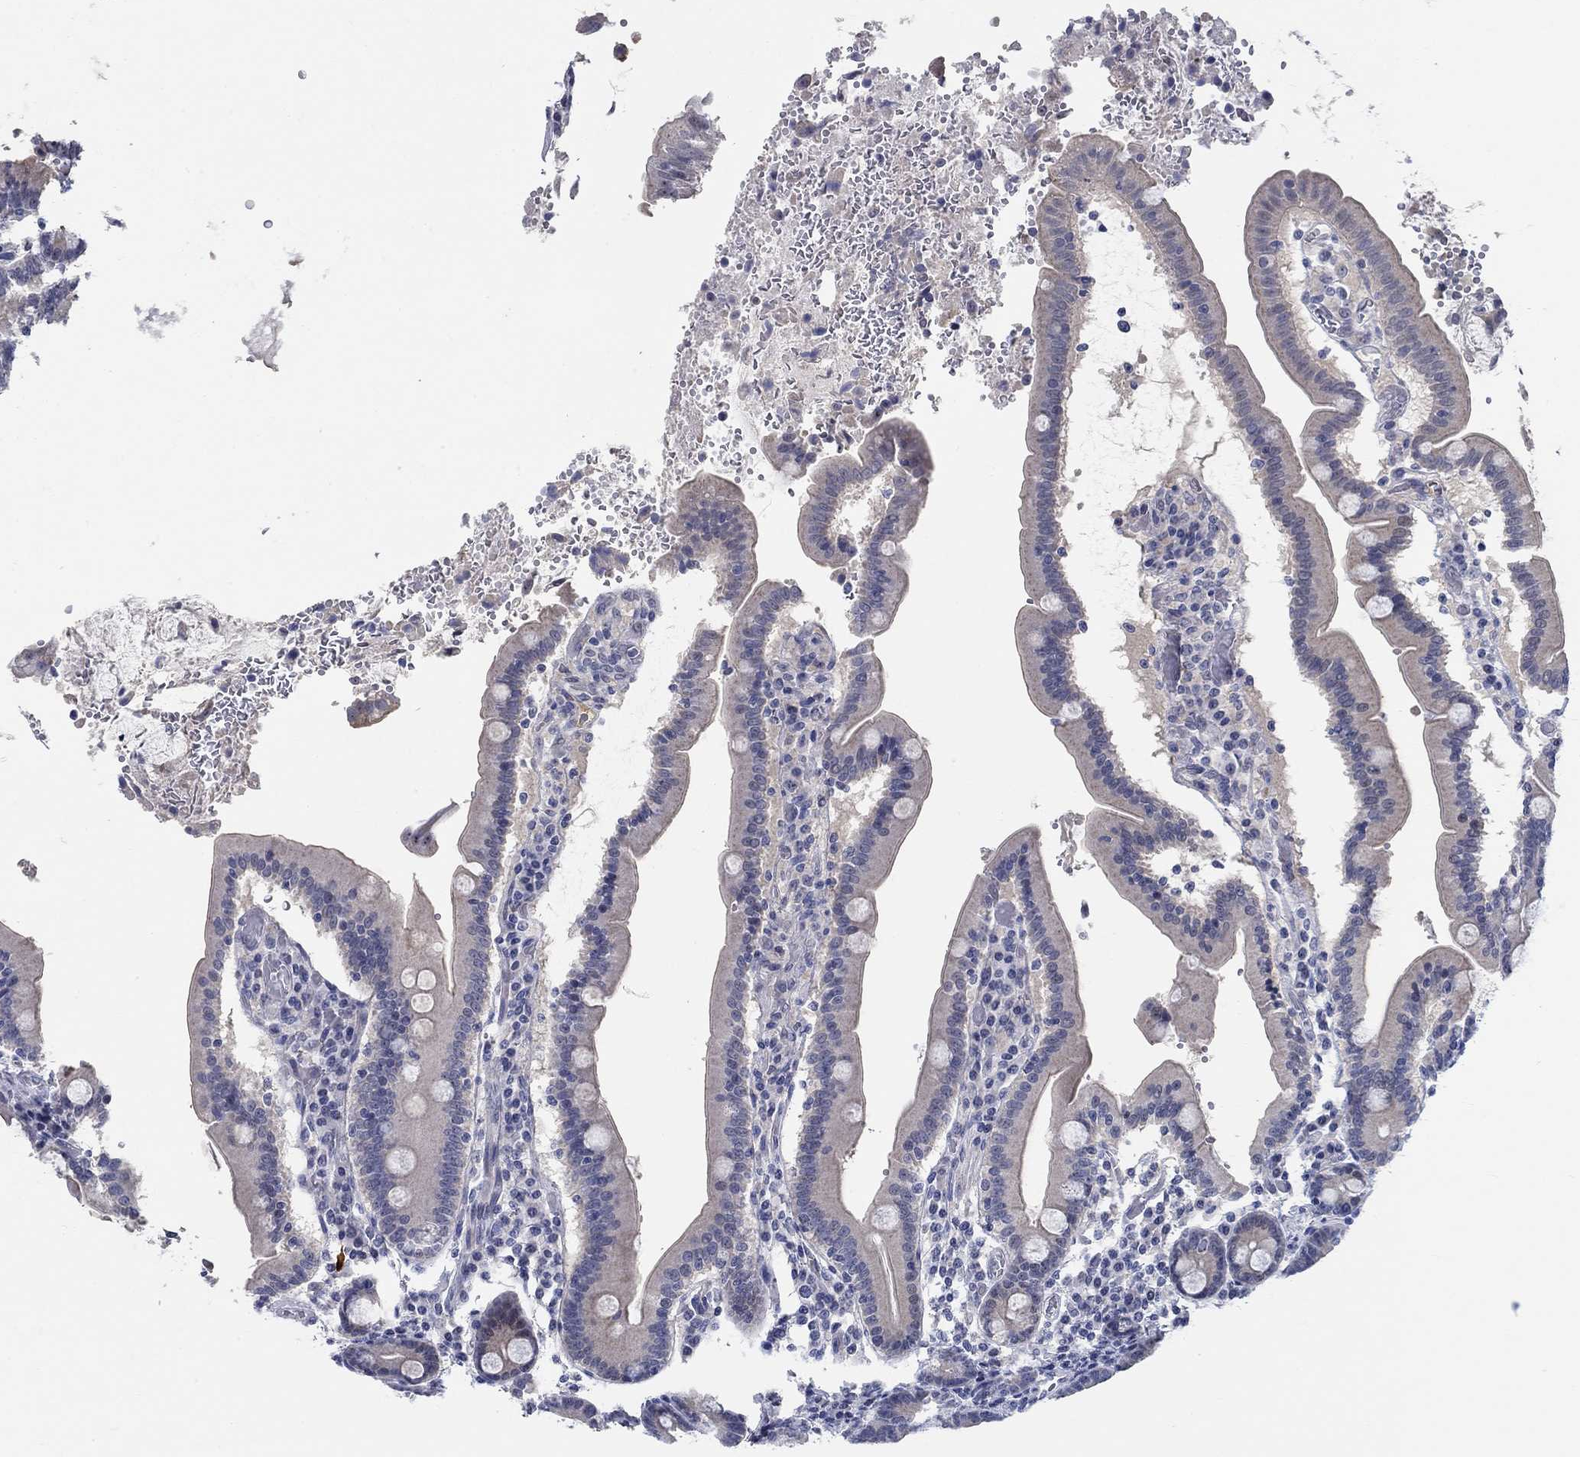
{"staining": {"intensity": "weak", "quantity": "25%-75%", "location": "cytoplasmic/membranous"}, "tissue": "duodenum", "cell_type": "Glandular cells", "image_type": "normal", "snomed": [{"axis": "morphology", "description": "Normal tissue, NOS"}, {"axis": "topography", "description": "Duodenum"}], "caption": "IHC photomicrograph of normal duodenum: human duodenum stained using IHC exhibits low levels of weak protein expression localized specifically in the cytoplasmic/membranous of glandular cells, appearing as a cytoplasmic/membranous brown color.", "gene": "SMIM18", "patient": {"sex": "female", "age": 62}}